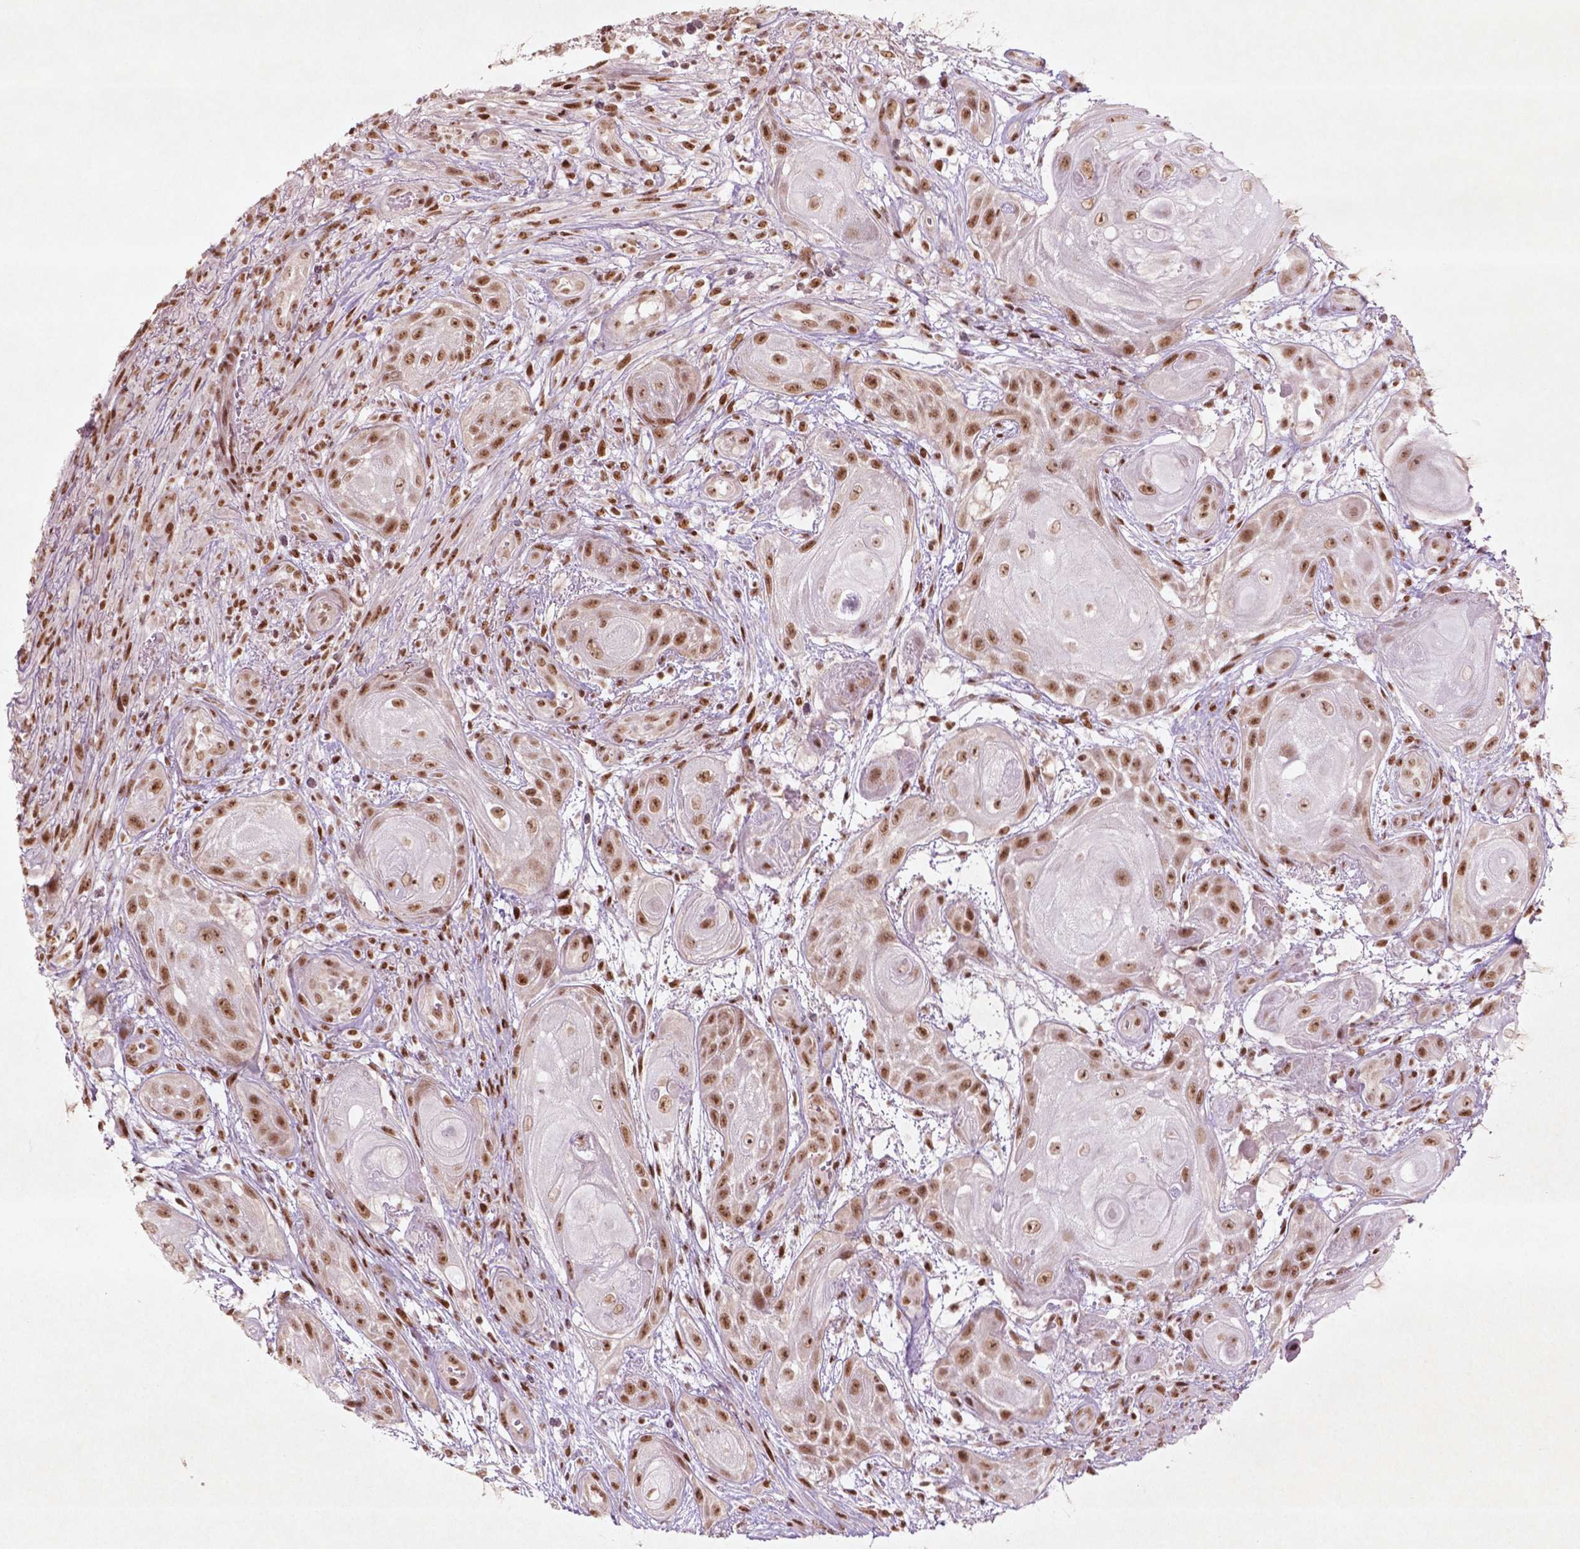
{"staining": {"intensity": "moderate", "quantity": ">75%", "location": "nuclear"}, "tissue": "skin cancer", "cell_type": "Tumor cells", "image_type": "cancer", "snomed": [{"axis": "morphology", "description": "Squamous cell carcinoma, NOS"}, {"axis": "topography", "description": "Skin"}], "caption": "The image demonstrates immunohistochemical staining of squamous cell carcinoma (skin). There is moderate nuclear expression is present in about >75% of tumor cells.", "gene": "HMG20B", "patient": {"sex": "male", "age": 62}}